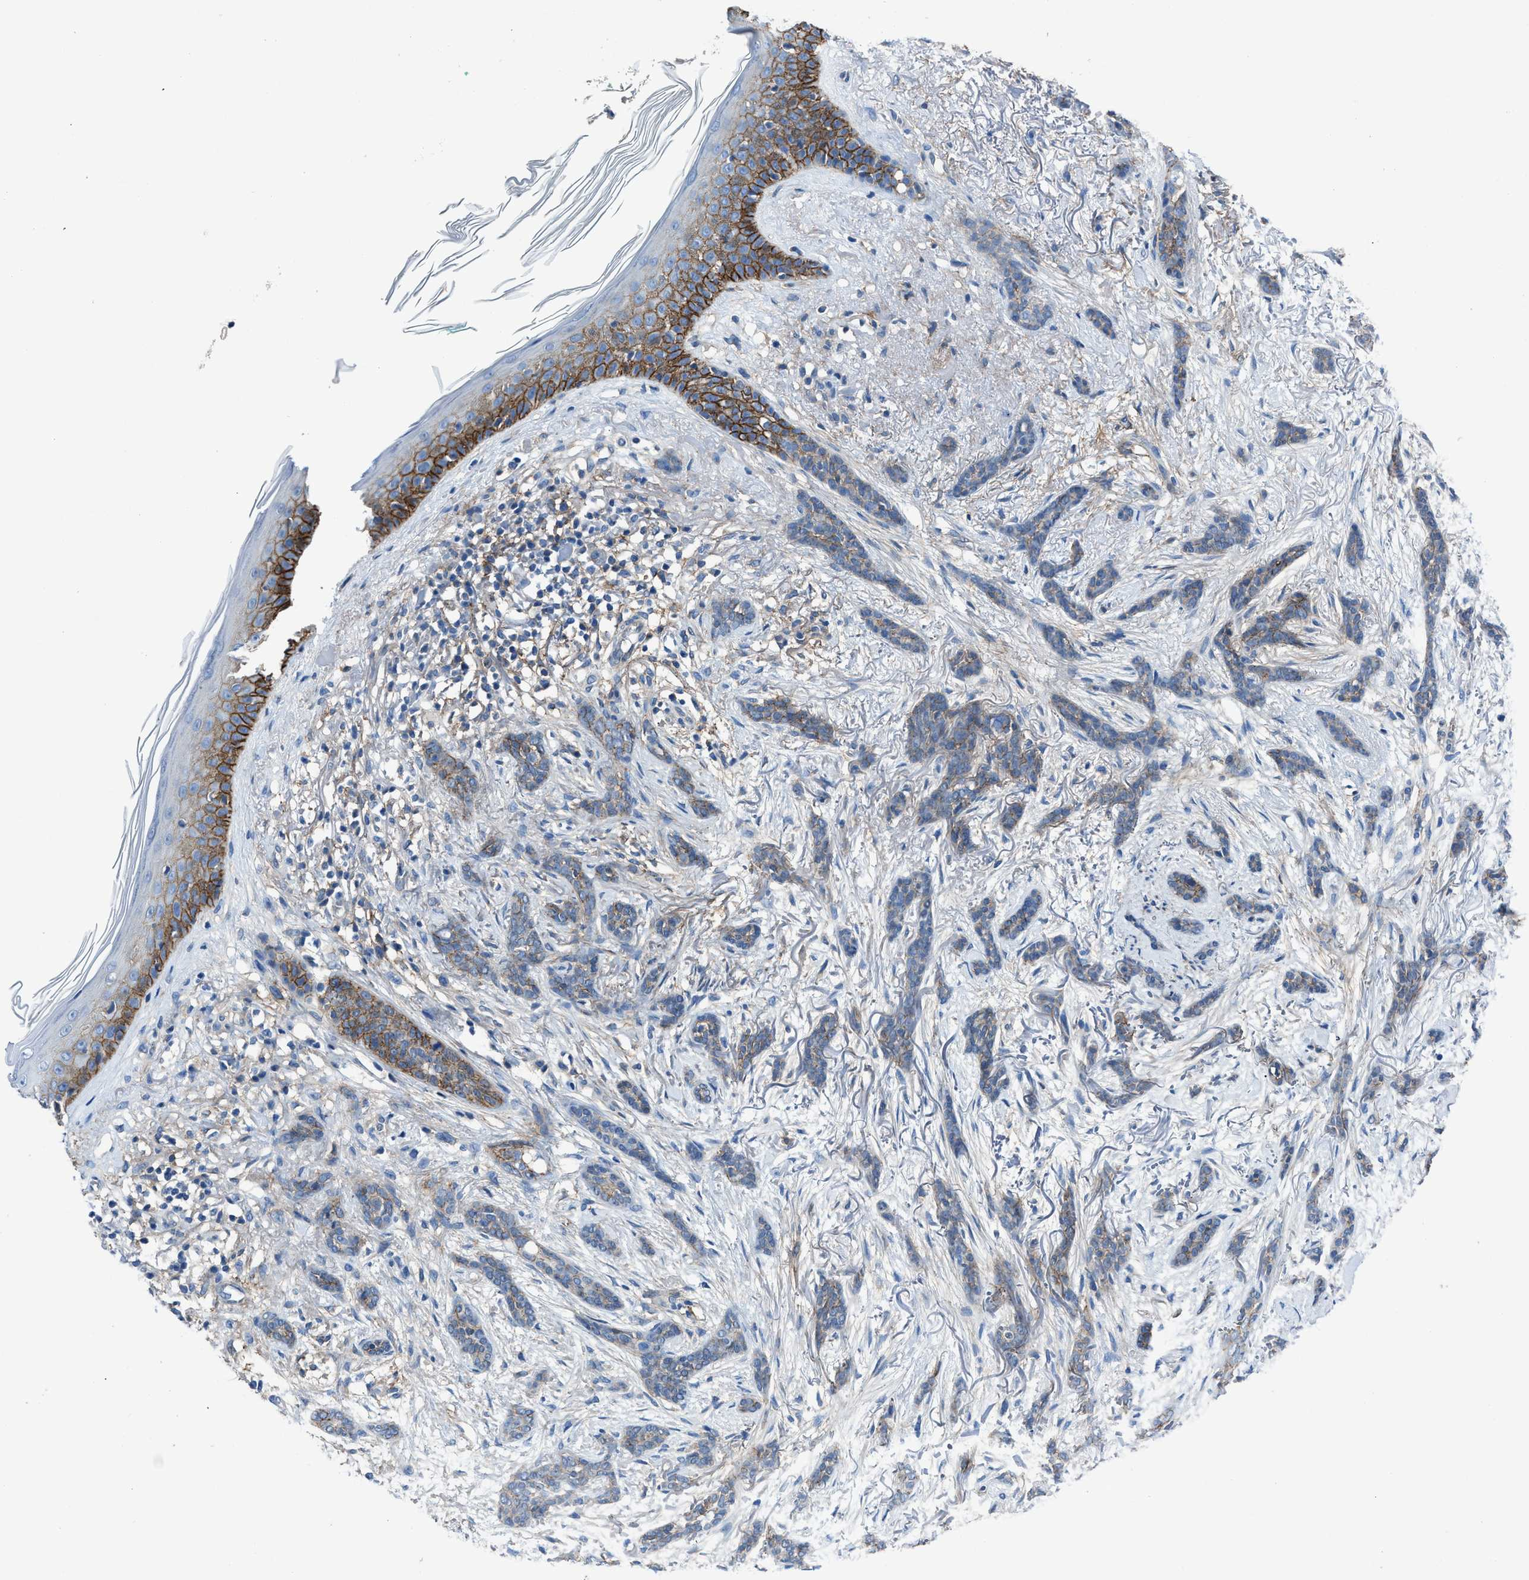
{"staining": {"intensity": "moderate", "quantity": "<25%", "location": "cytoplasmic/membranous"}, "tissue": "skin cancer", "cell_type": "Tumor cells", "image_type": "cancer", "snomed": [{"axis": "morphology", "description": "Basal cell carcinoma"}, {"axis": "morphology", "description": "Adnexal tumor, benign"}, {"axis": "topography", "description": "Skin"}], "caption": "Protein staining displays moderate cytoplasmic/membranous staining in about <25% of tumor cells in skin basal cell carcinoma.", "gene": "PTGFRN", "patient": {"sex": "female", "age": 42}}